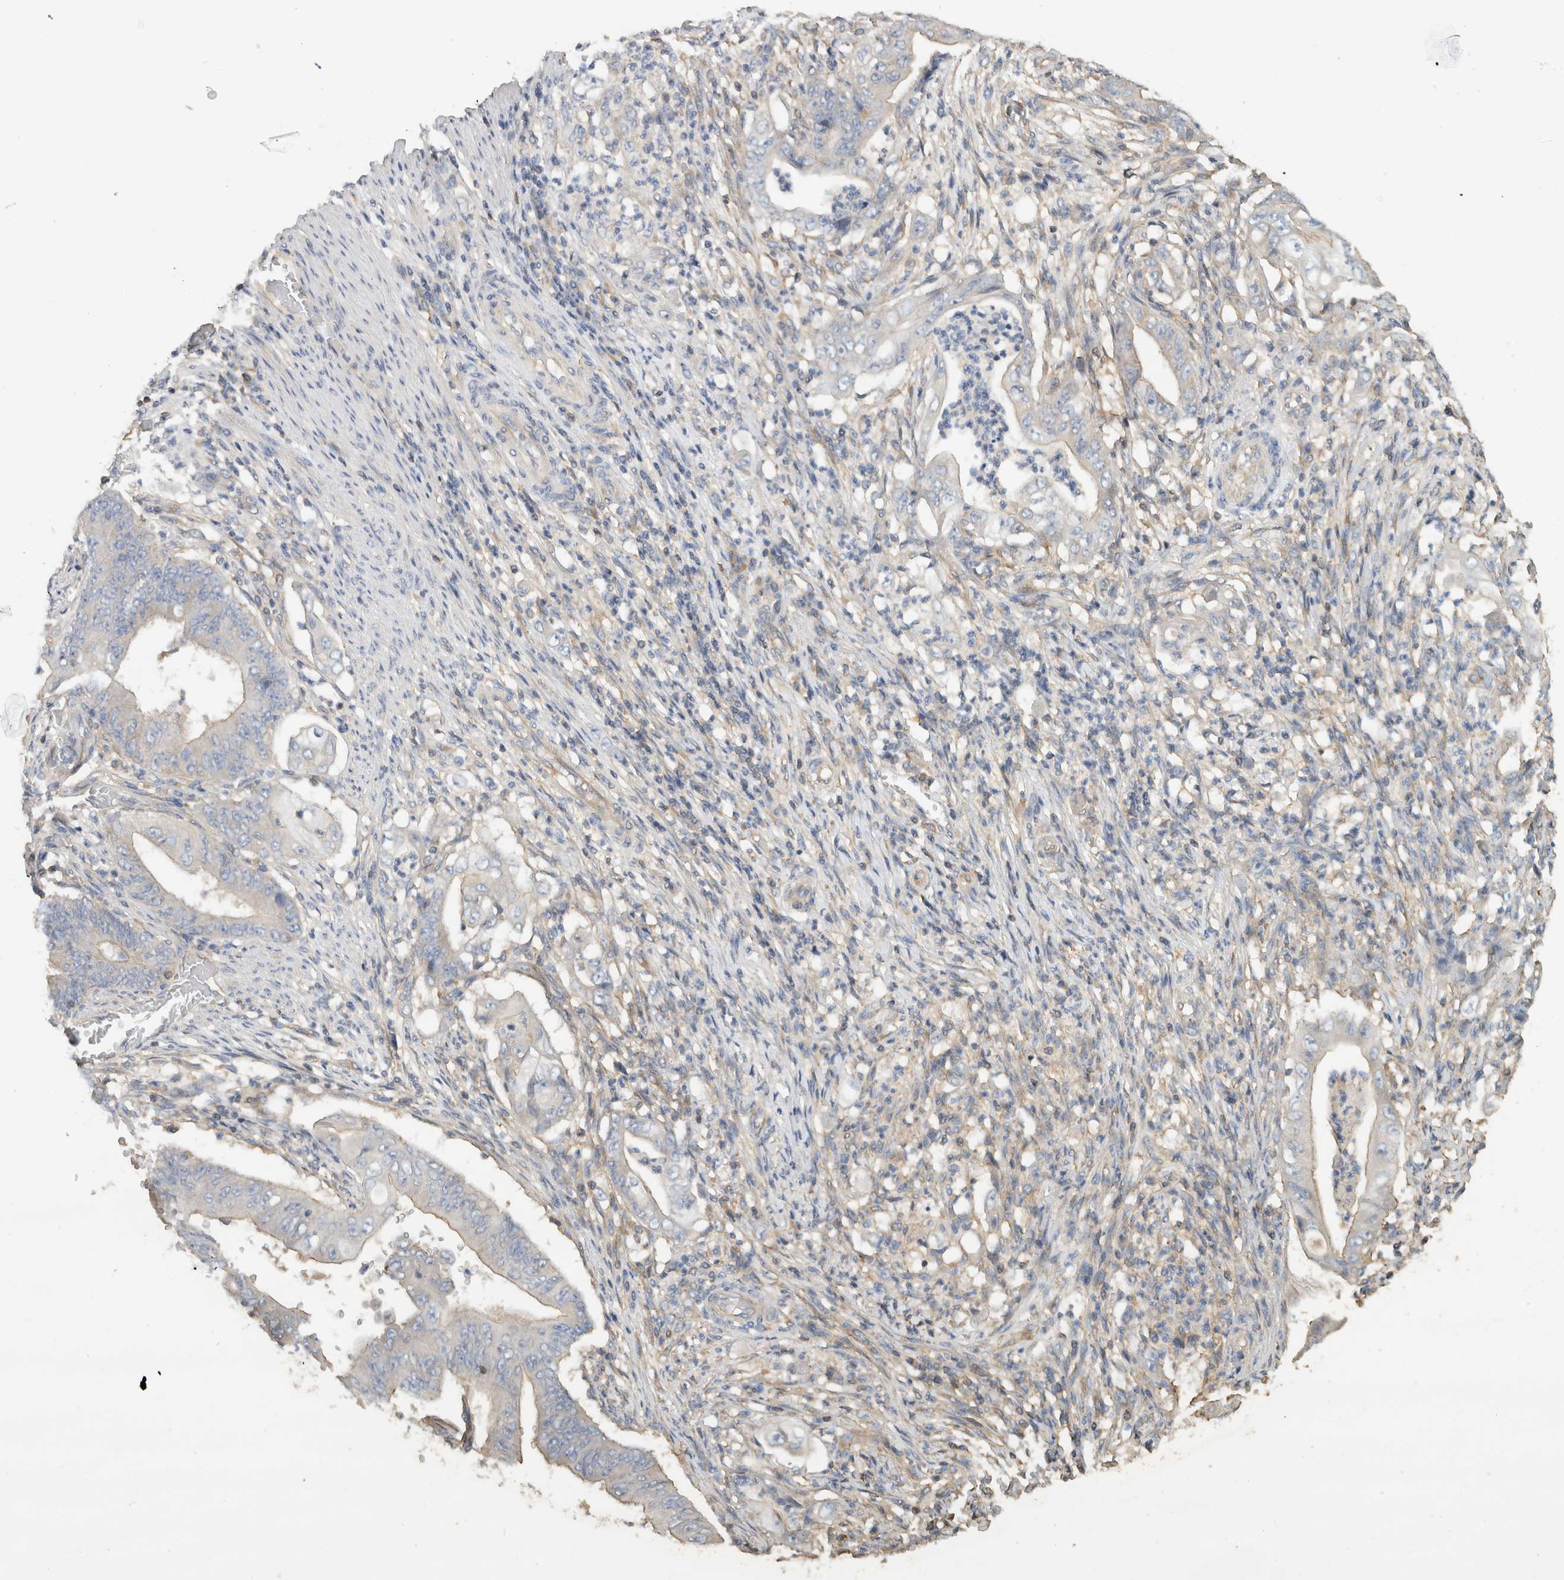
{"staining": {"intensity": "weak", "quantity": "<25%", "location": "cytoplasmic/membranous"}, "tissue": "stomach cancer", "cell_type": "Tumor cells", "image_type": "cancer", "snomed": [{"axis": "morphology", "description": "Adenocarcinoma, NOS"}, {"axis": "topography", "description": "Stomach"}], "caption": "Stomach cancer was stained to show a protein in brown. There is no significant expression in tumor cells.", "gene": "EIF4G3", "patient": {"sex": "female", "age": 73}}